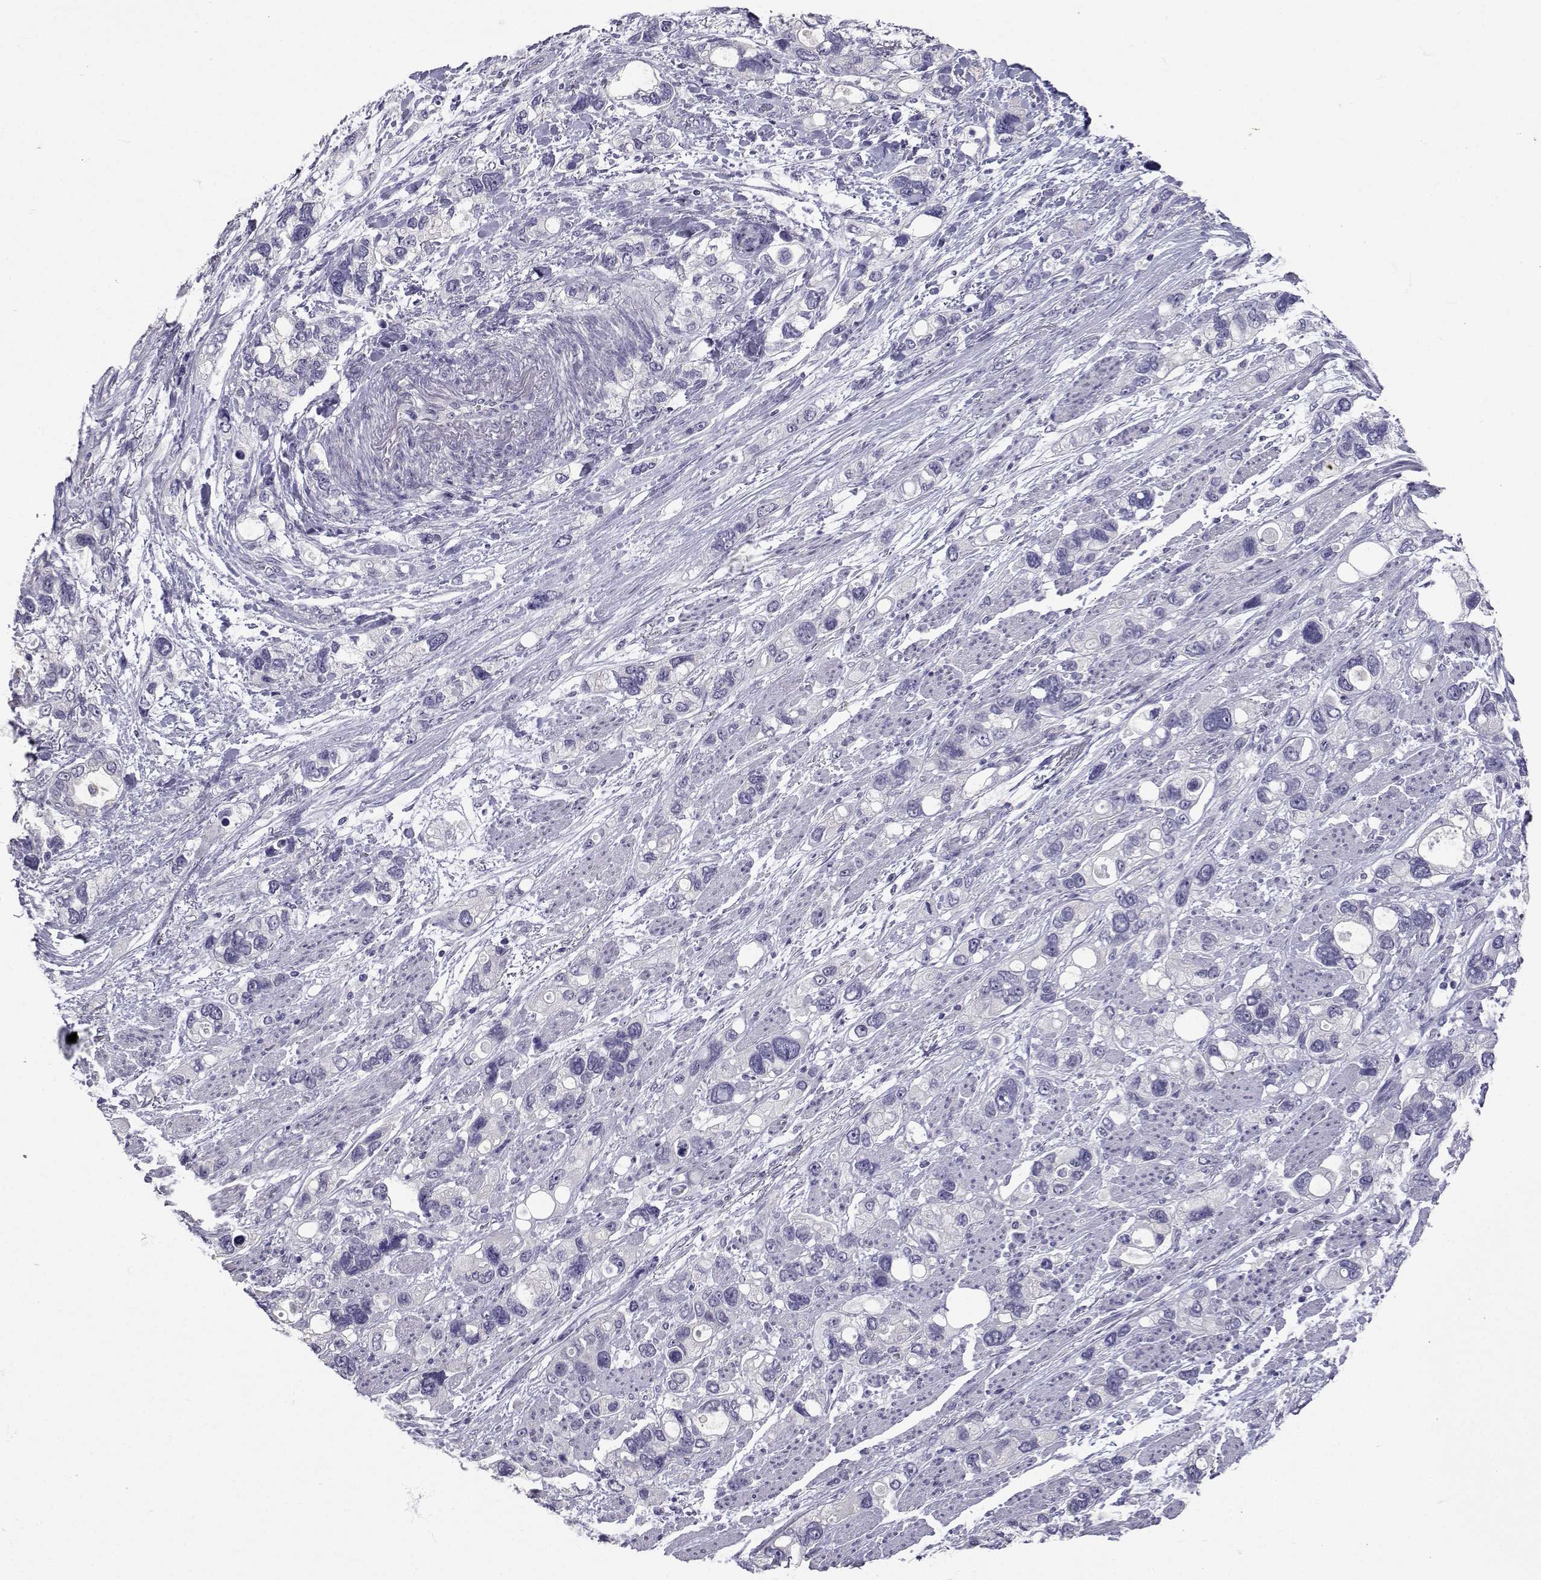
{"staining": {"intensity": "negative", "quantity": "none", "location": "none"}, "tissue": "stomach cancer", "cell_type": "Tumor cells", "image_type": "cancer", "snomed": [{"axis": "morphology", "description": "Adenocarcinoma, NOS"}, {"axis": "topography", "description": "Stomach, upper"}], "caption": "Stomach cancer was stained to show a protein in brown. There is no significant expression in tumor cells.", "gene": "SLC6A3", "patient": {"sex": "female", "age": 81}}